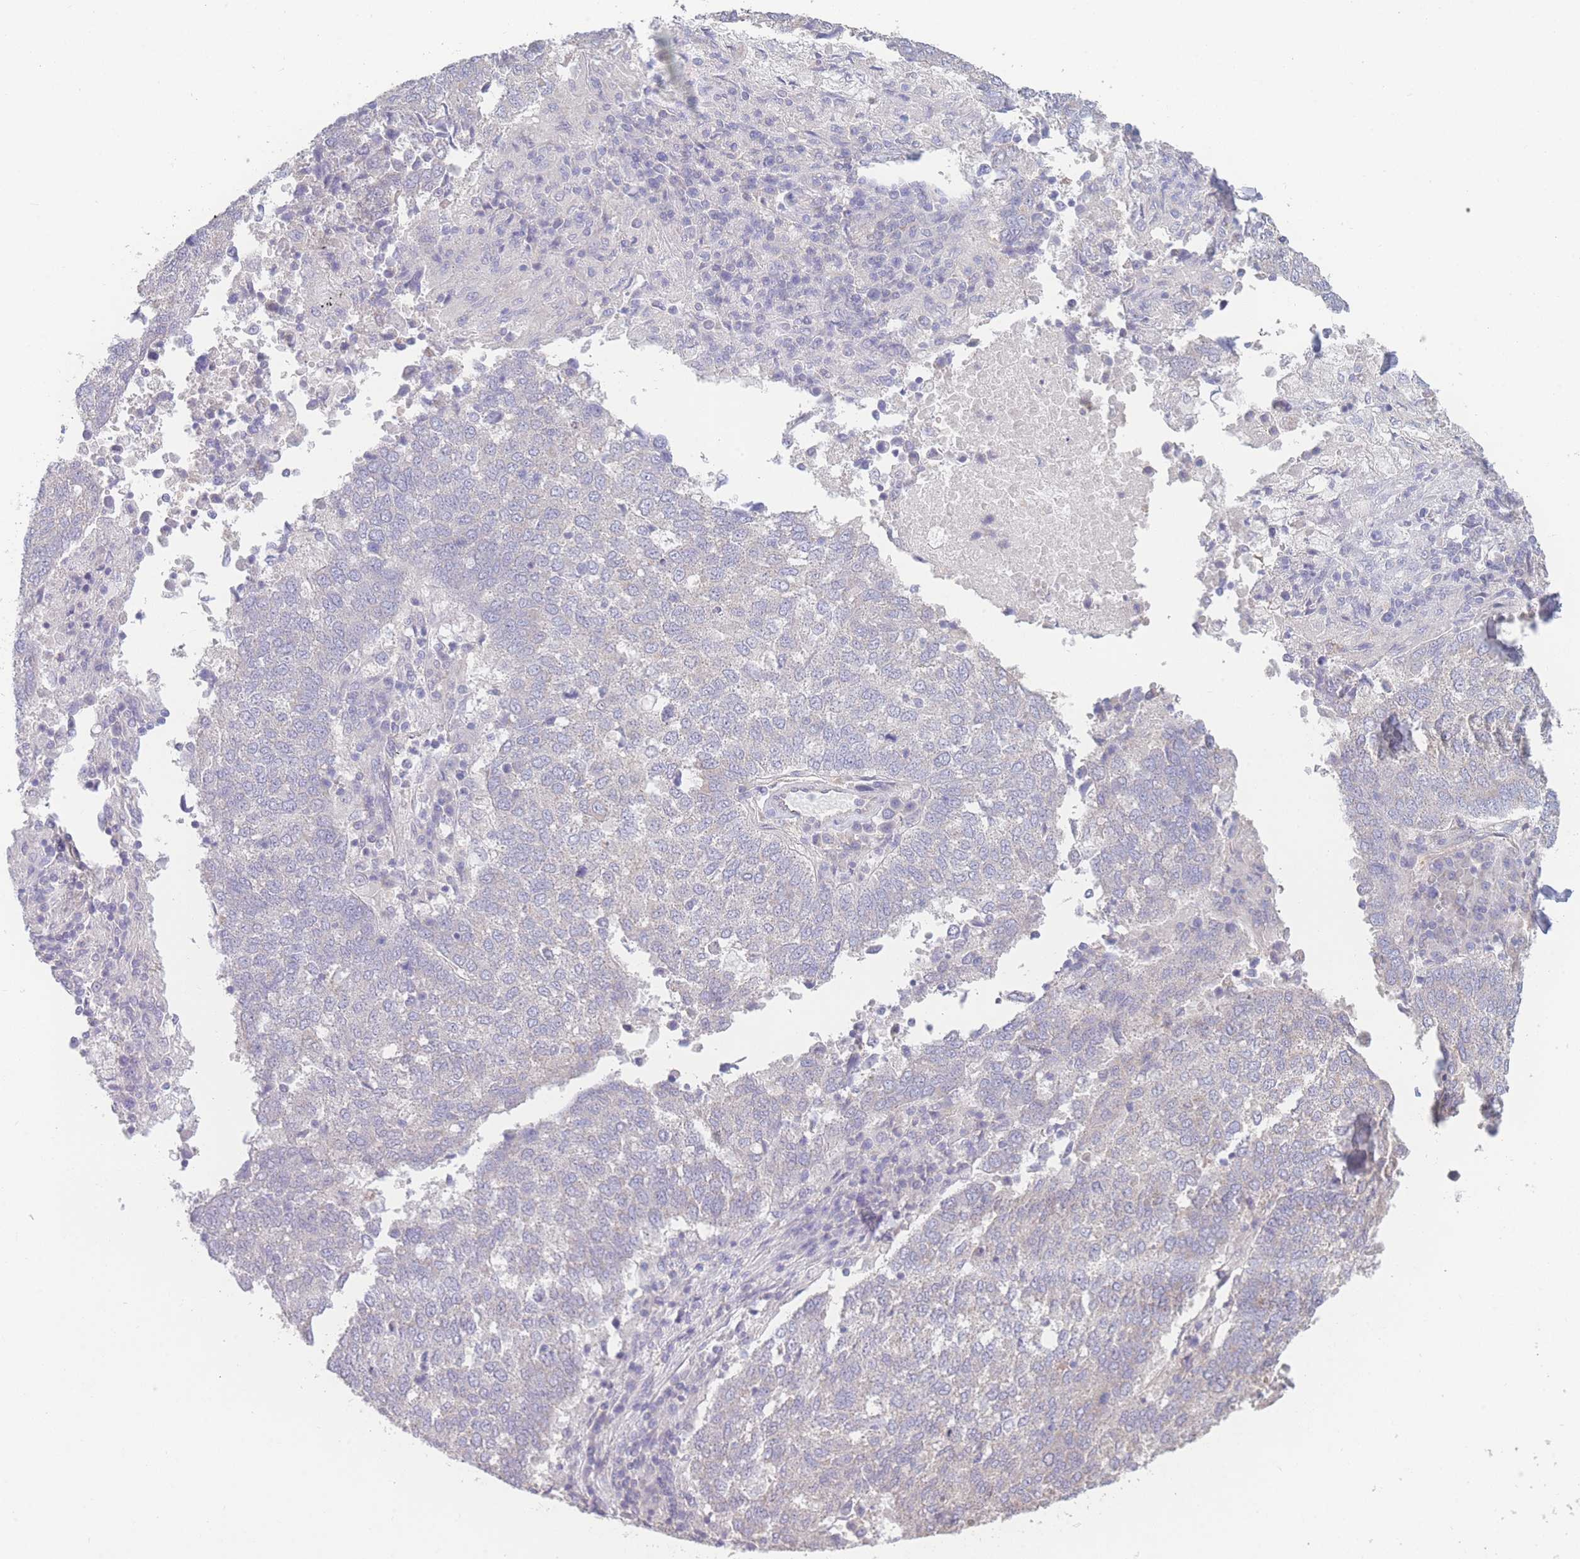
{"staining": {"intensity": "negative", "quantity": "none", "location": "none"}, "tissue": "lung cancer", "cell_type": "Tumor cells", "image_type": "cancer", "snomed": [{"axis": "morphology", "description": "Squamous cell carcinoma, NOS"}, {"axis": "topography", "description": "Lung"}], "caption": "An IHC histopathology image of lung cancer (squamous cell carcinoma) is shown. There is no staining in tumor cells of lung cancer (squamous cell carcinoma).", "gene": "GIPR", "patient": {"sex": "male", "age": 73}}